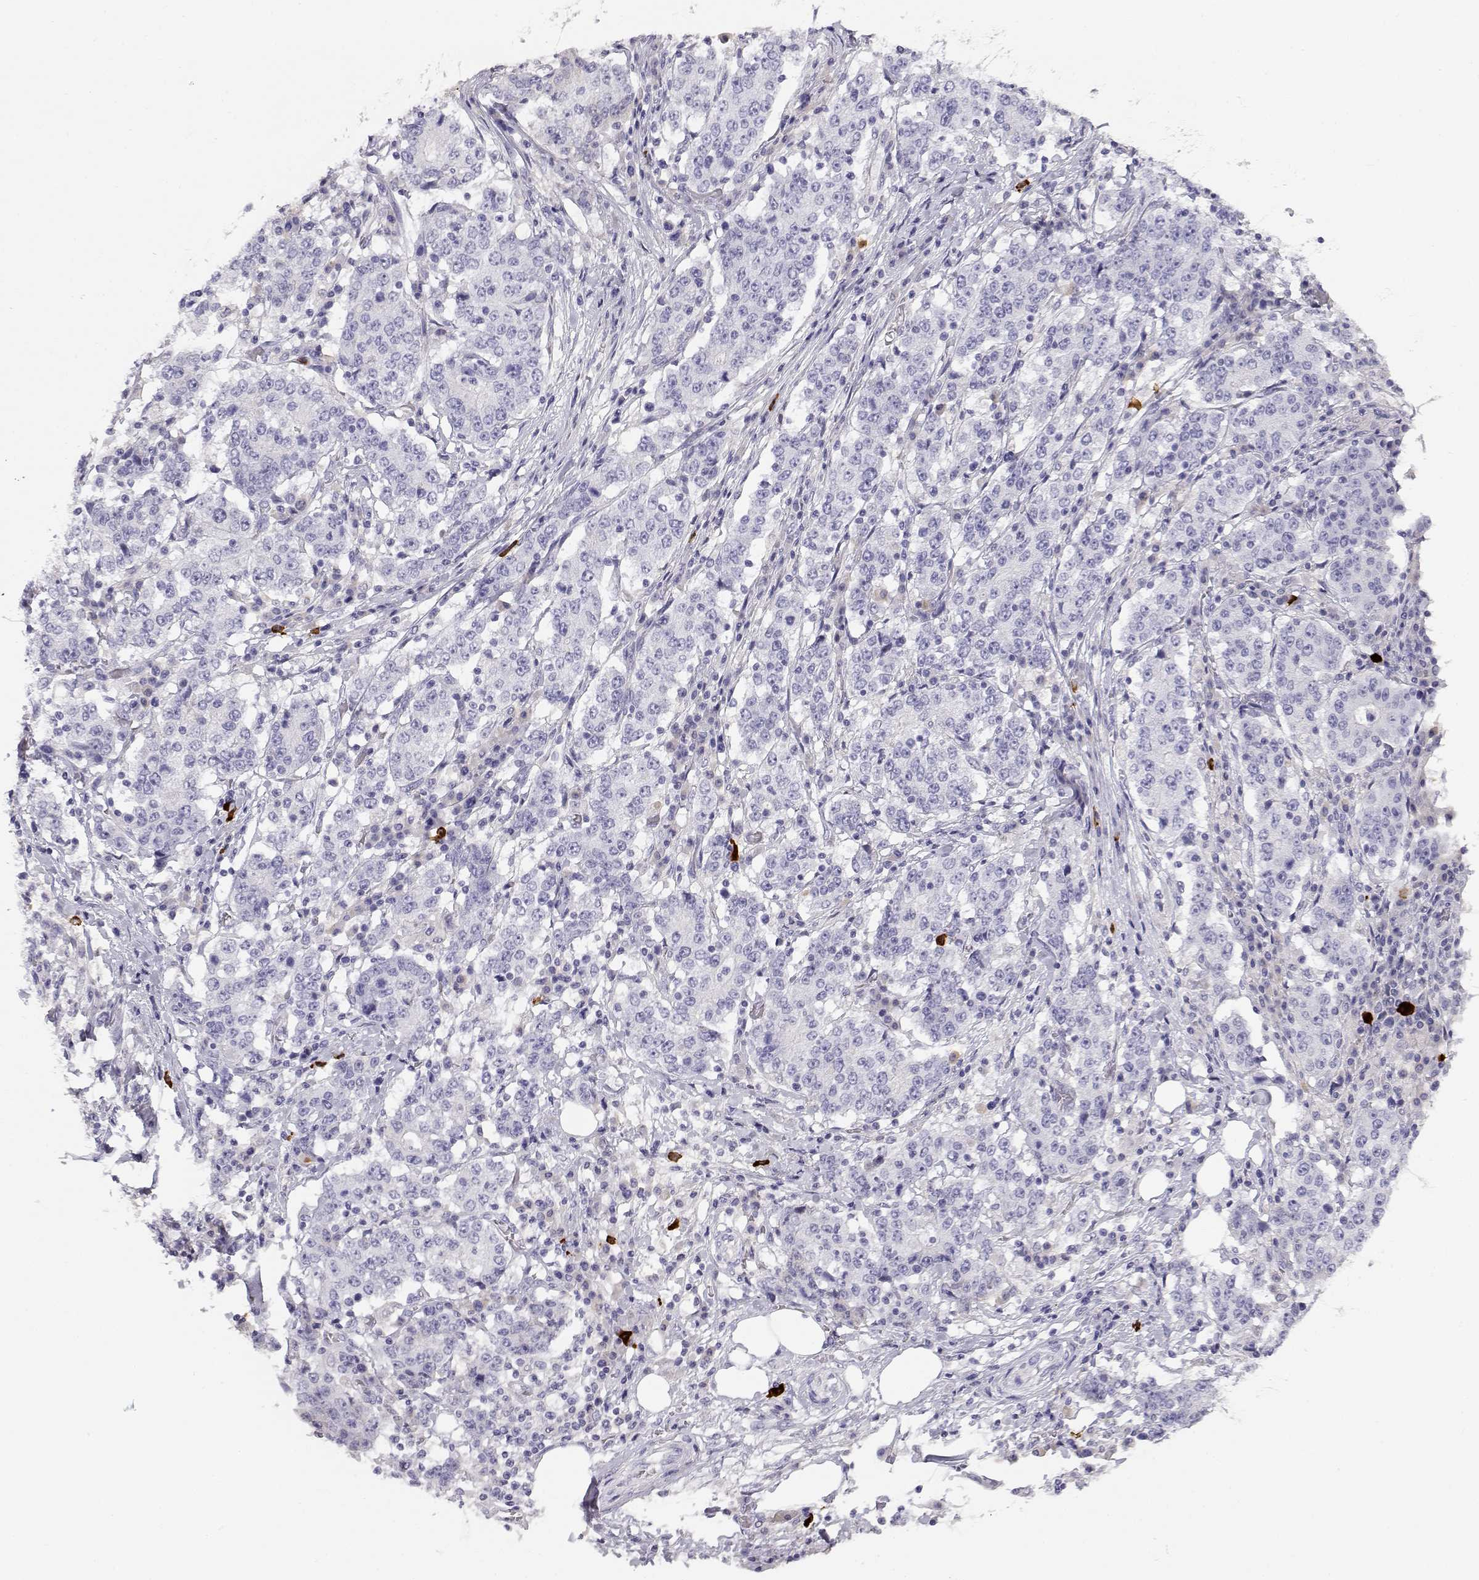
{"staining": {"intensity": "negative", "quantity": "none", "location": "none"}, "tissue": "stomach cancer", "cell_type": "Tumor cells", "image_type": "cancer", "snomed": [{"axis": "morphology", "description": "Adenocarcinoma, NOS"}, {"axis": "topography", "description": "Stomach"}], "caption": "Histopathology image shows no protein expression in tumor cells of stomach cancer tissue. (DAB (3,3'-diaminobenzidine) IHC with hematoxylin counter stain).", "gene": "GPR174", "patient": {"sex": "male", "age": 59}}